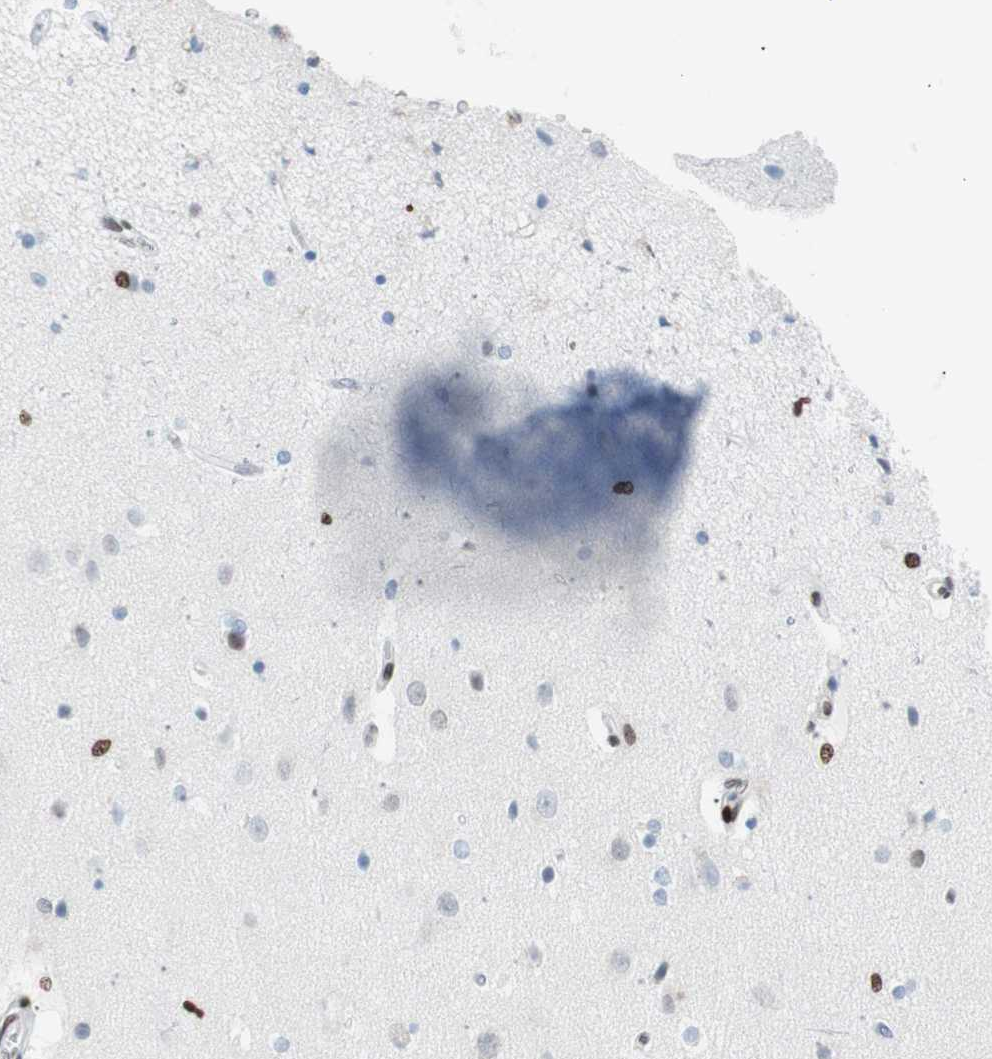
{"staining": {"intensity": "strong", "quantity": "<25%", "location": "nuclear"}, "tissue": "caudate", "cell_type": "Glial cells", "image_type": "normal", "snomed": [{"axis": "morphology", "description": "Normal tissue, NOS"}, {"axis": "topography", "description": "Lateral ventricle wall"}], "caption": "Immunohistochemistry (IHC) of unremarkable caudate displays medium levels of strong nuclear expression in about <25% of glial cells. (Brightfield microscopy of DAB IHC at high magnification).", "gene": "CEBPB", "patient": {"sex": "female", "age": 54}}